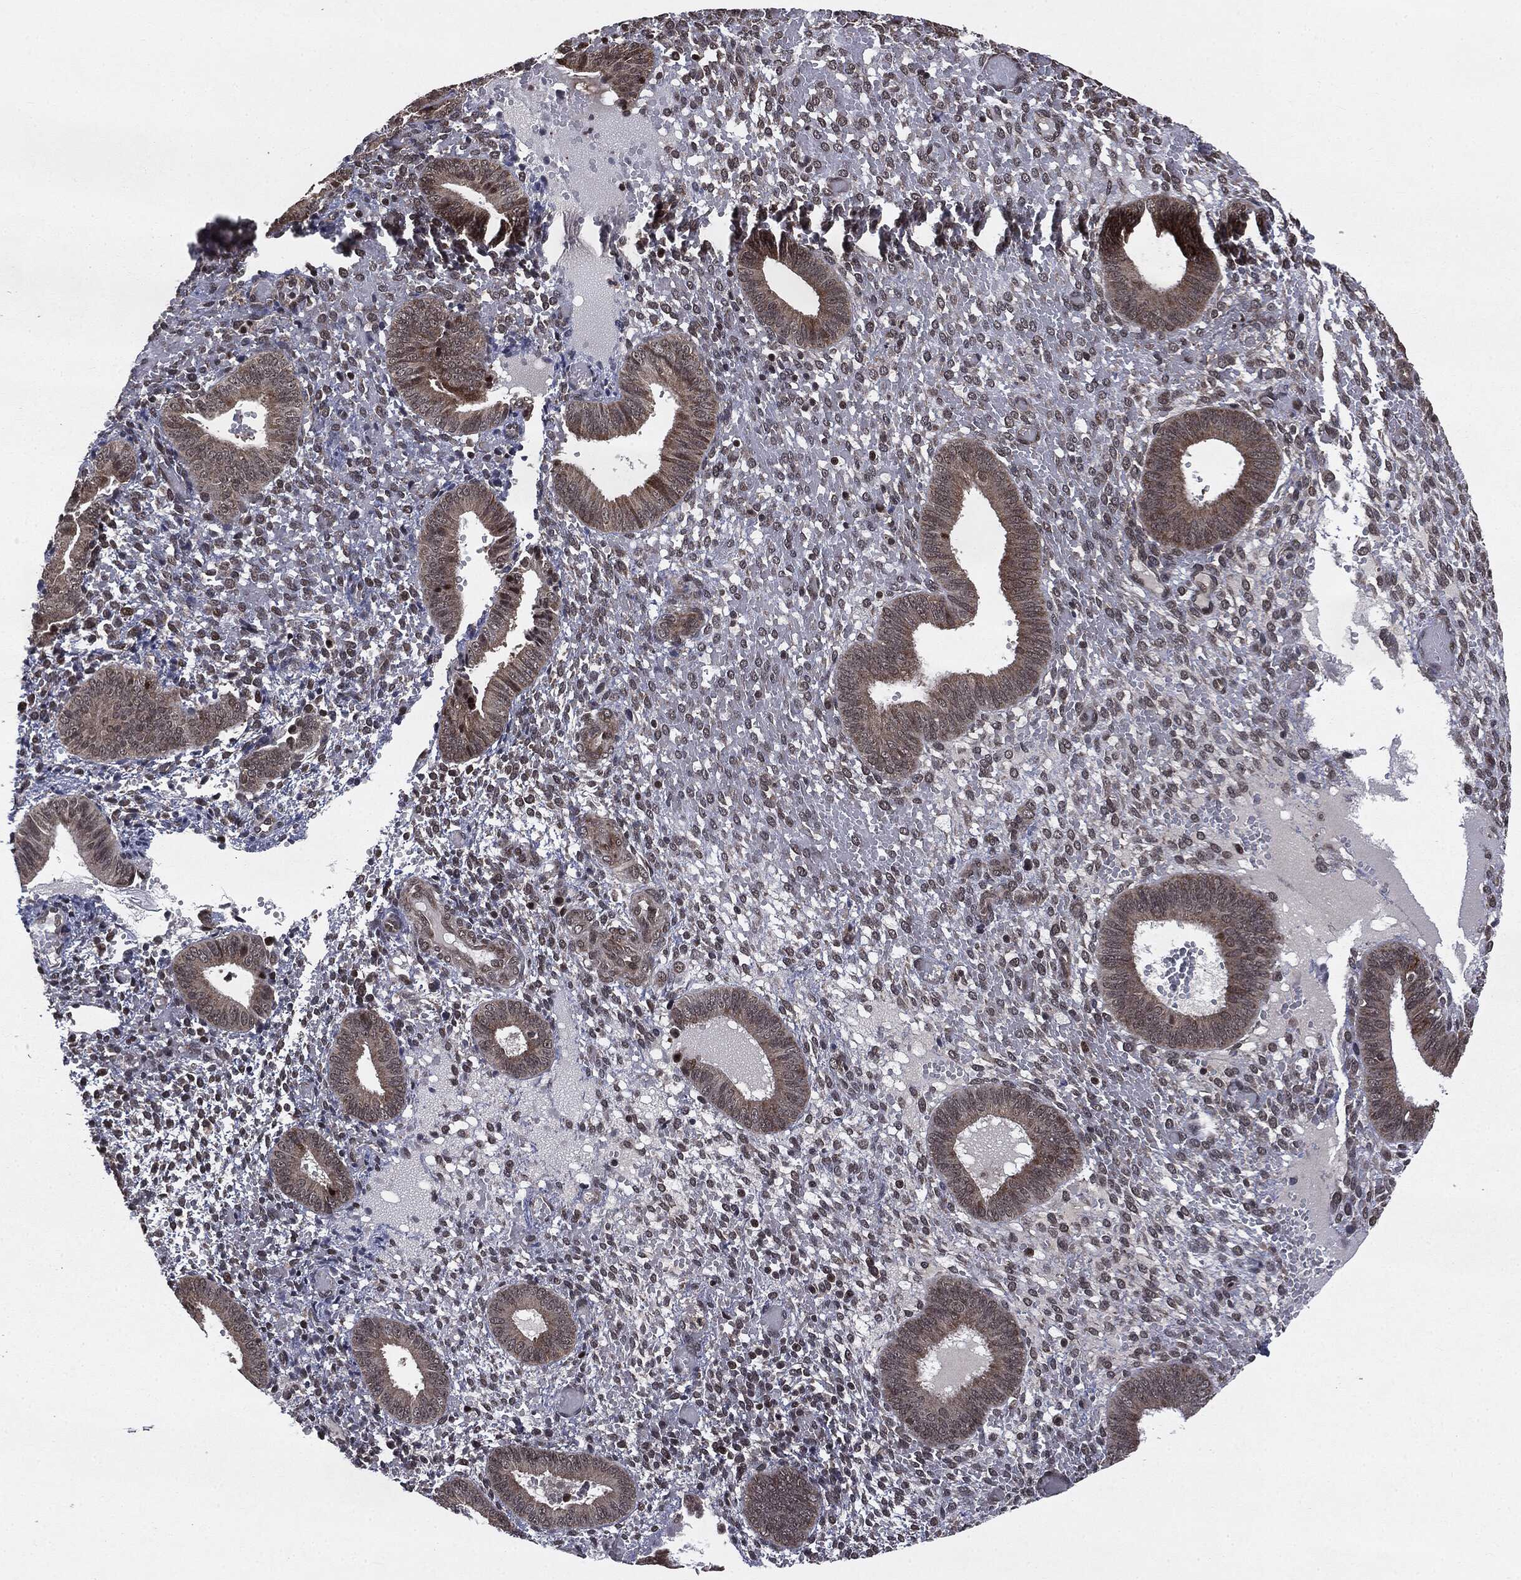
{"staining": {"intensity": "strong", "quantity": "<25%", "location": "nuclear"}, "tissue": "endometrium", "cell_type": "Cells in endometrial stroma", "image_type": "normal", "snomed": [{"axis": "morphology", "description": "Normal tissue, NOS"}, {"axis": "topography", "description": "Endometrium"}], "caption": "Protein analysis of unremarkable endometrium demonstrates strong nuclear staining in approximately <25% of cells in endometrial stroma. (IHC, brightfield microscopy, high magnification).", "gene": "STAU2", "patient": {"sex": "female", "age": 42}}